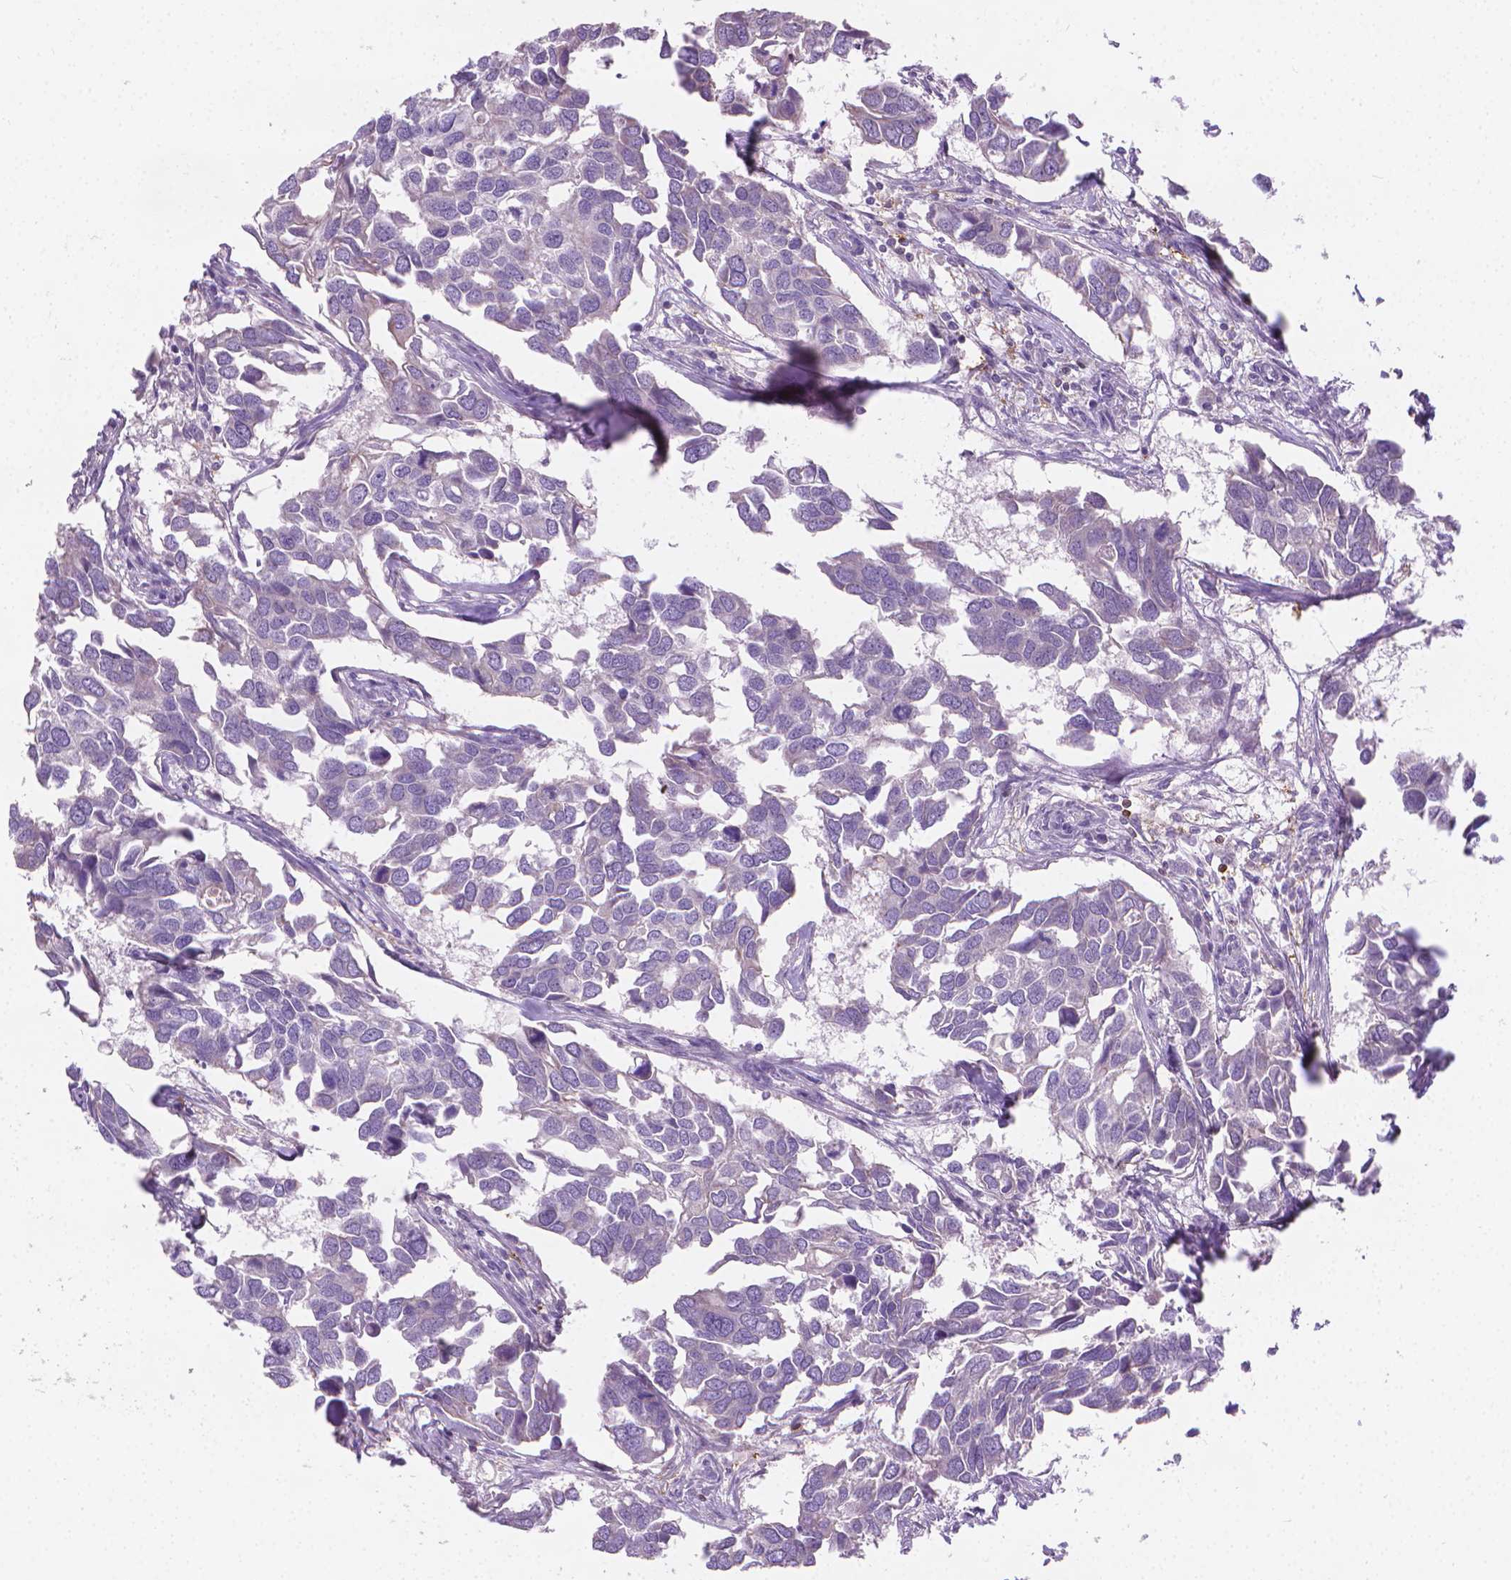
{"staining": {"intensity": "negative", "quantity": "none", "location": "none"}, "tissue": "breast cancer", "cell_type": "Tumor cells", "image_type": "cancer", "snomed": [{"axis": "morphology", "description": "Duct carcinoma"}, {"axis": "topography", "description": "Breast"}], "caption": "DAB (3,3'-diaminobenzidine) immunohistochemical staining of breast cancer displays no significant expression in tumor cells.", "gene": "GSDMA", "patient": {"sex": "female", "age": 83}}